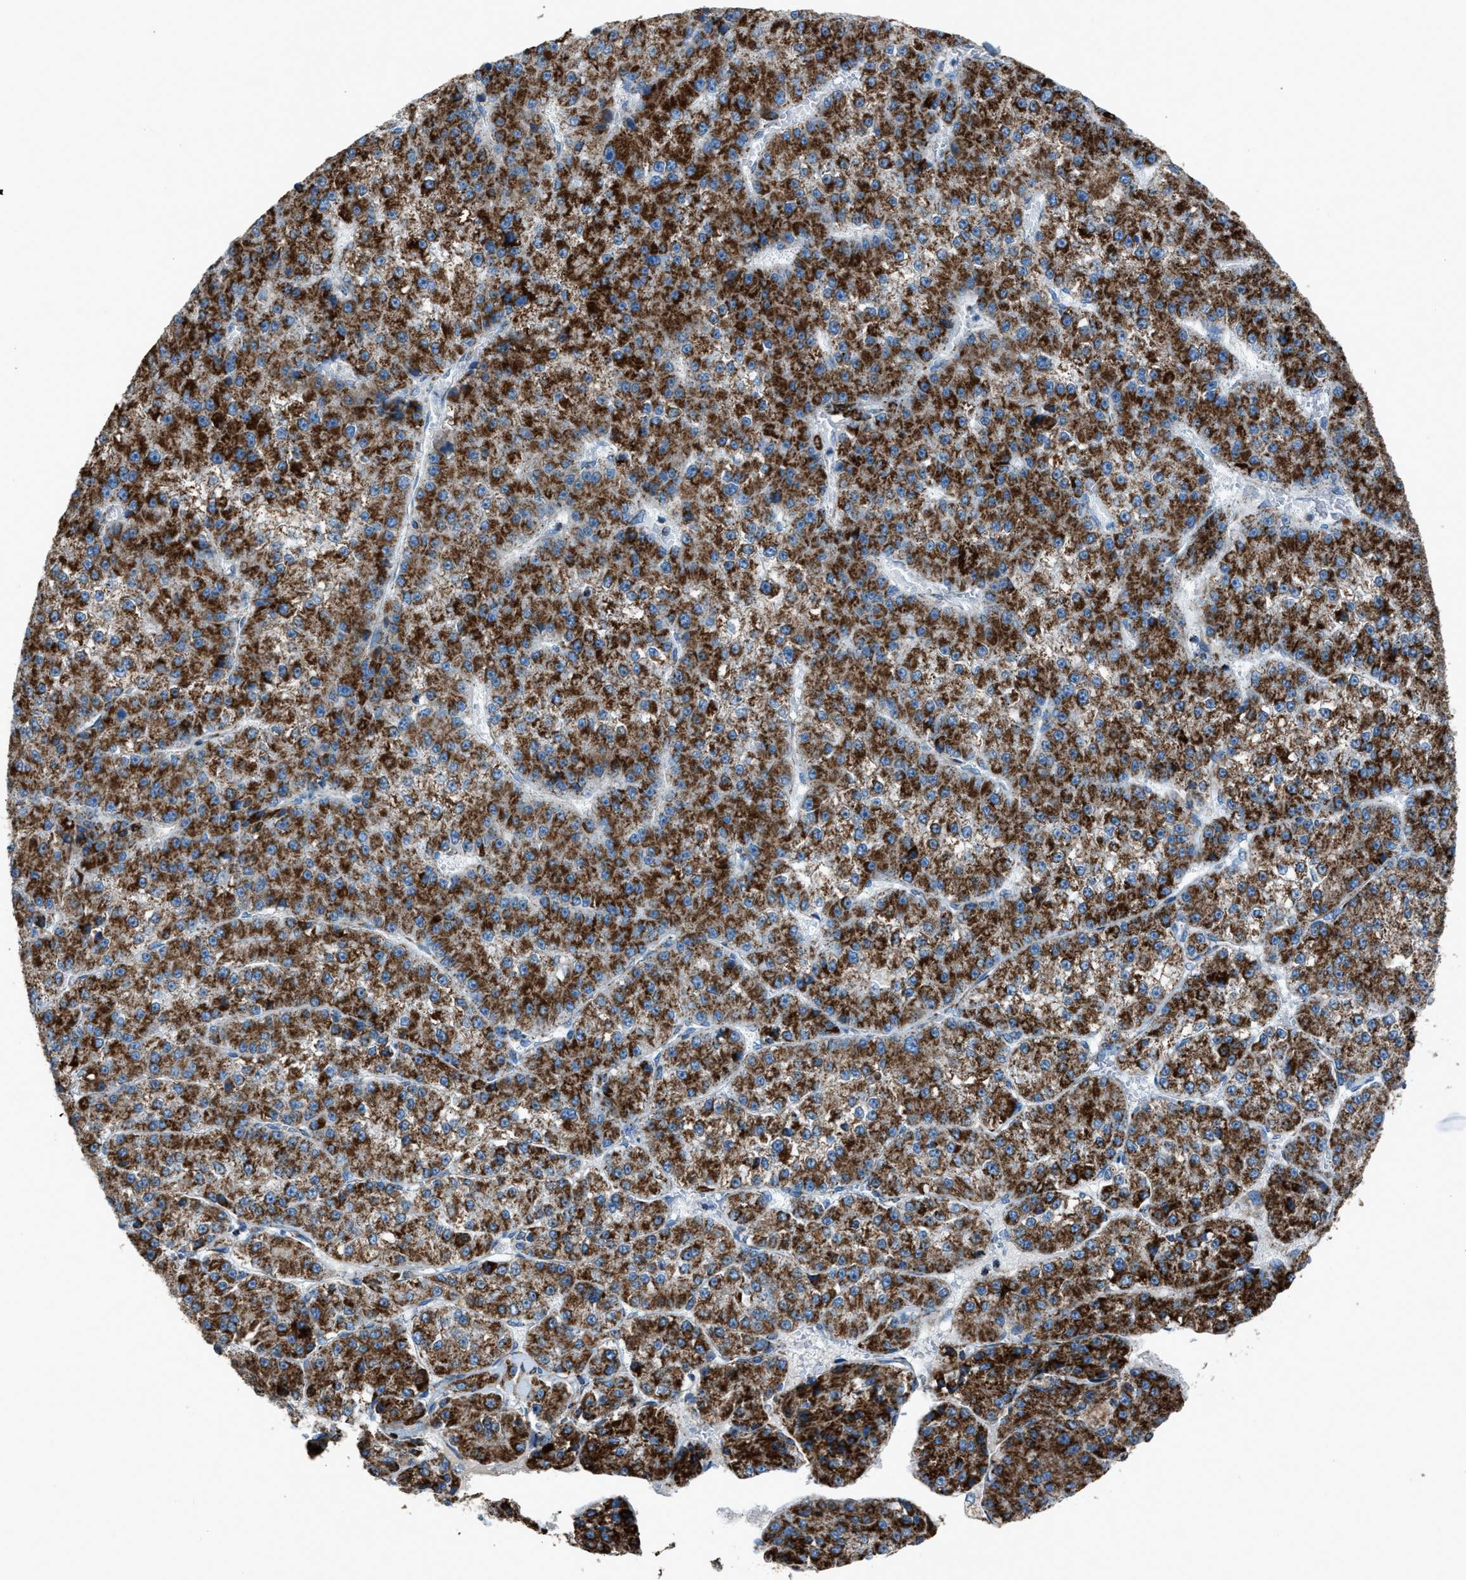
{"staining": {"intensity": "strong", "quantity": ">75%", "location": "cytoplasmic/membranous"}, "tissue": "liver cancer", "cell_type": "Tumor cells", "image_type": "cancer", "snomed": [{"axis": "morphology", "description": "Carcinoma, Hepatocellular, NOS"}, {"axis": "topography", "description": "Liver"}], "caption": "Tumor cells show strong cytoplasmic/membranous expression in about >75% of cells in liver cancer.", "gene": "MDH2", "patient": {"sex": "female", "age": 73}}